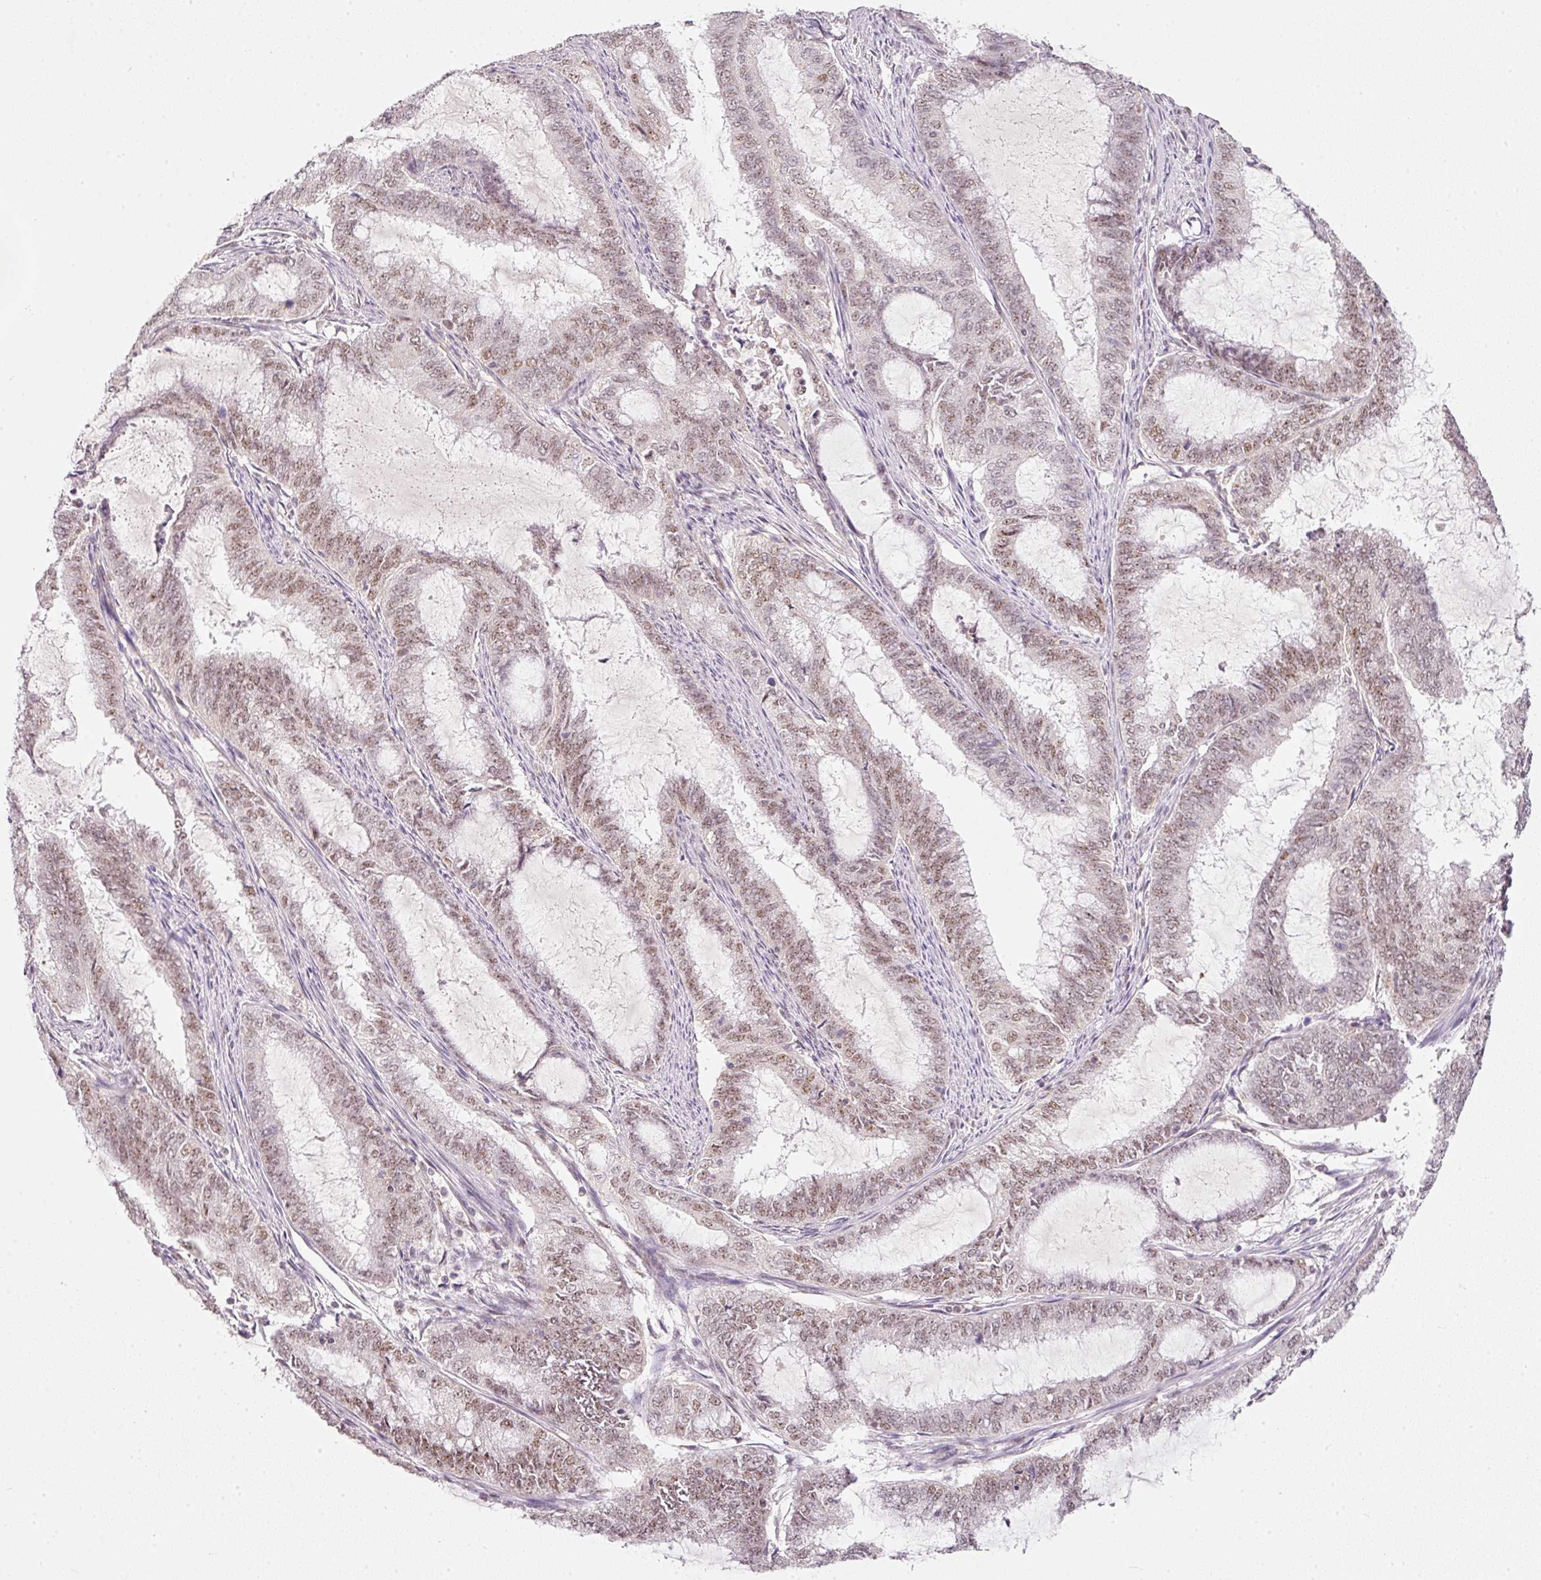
{"staining": {"intensity": "weak", "quantity": "25%-75%", "location": "nuclear"}, "tissue": "endometrial cancer", "cell_type": "Tumor cells", "image_type": "cancer", "snomed": [{"axis": "morphology", "description": "Adenocarcinoma, NOS"}, {"axis": "topography", "description": "Endometrium"}], "caption": "Adenocarcinoma (endometrial) was stained to show a protein in brown. There is low levels of weak nuclear positivity in about 25%-75% of tumor cells.", "gene": "FSTL3", "patient": {"sex": "female", "age": 51}}